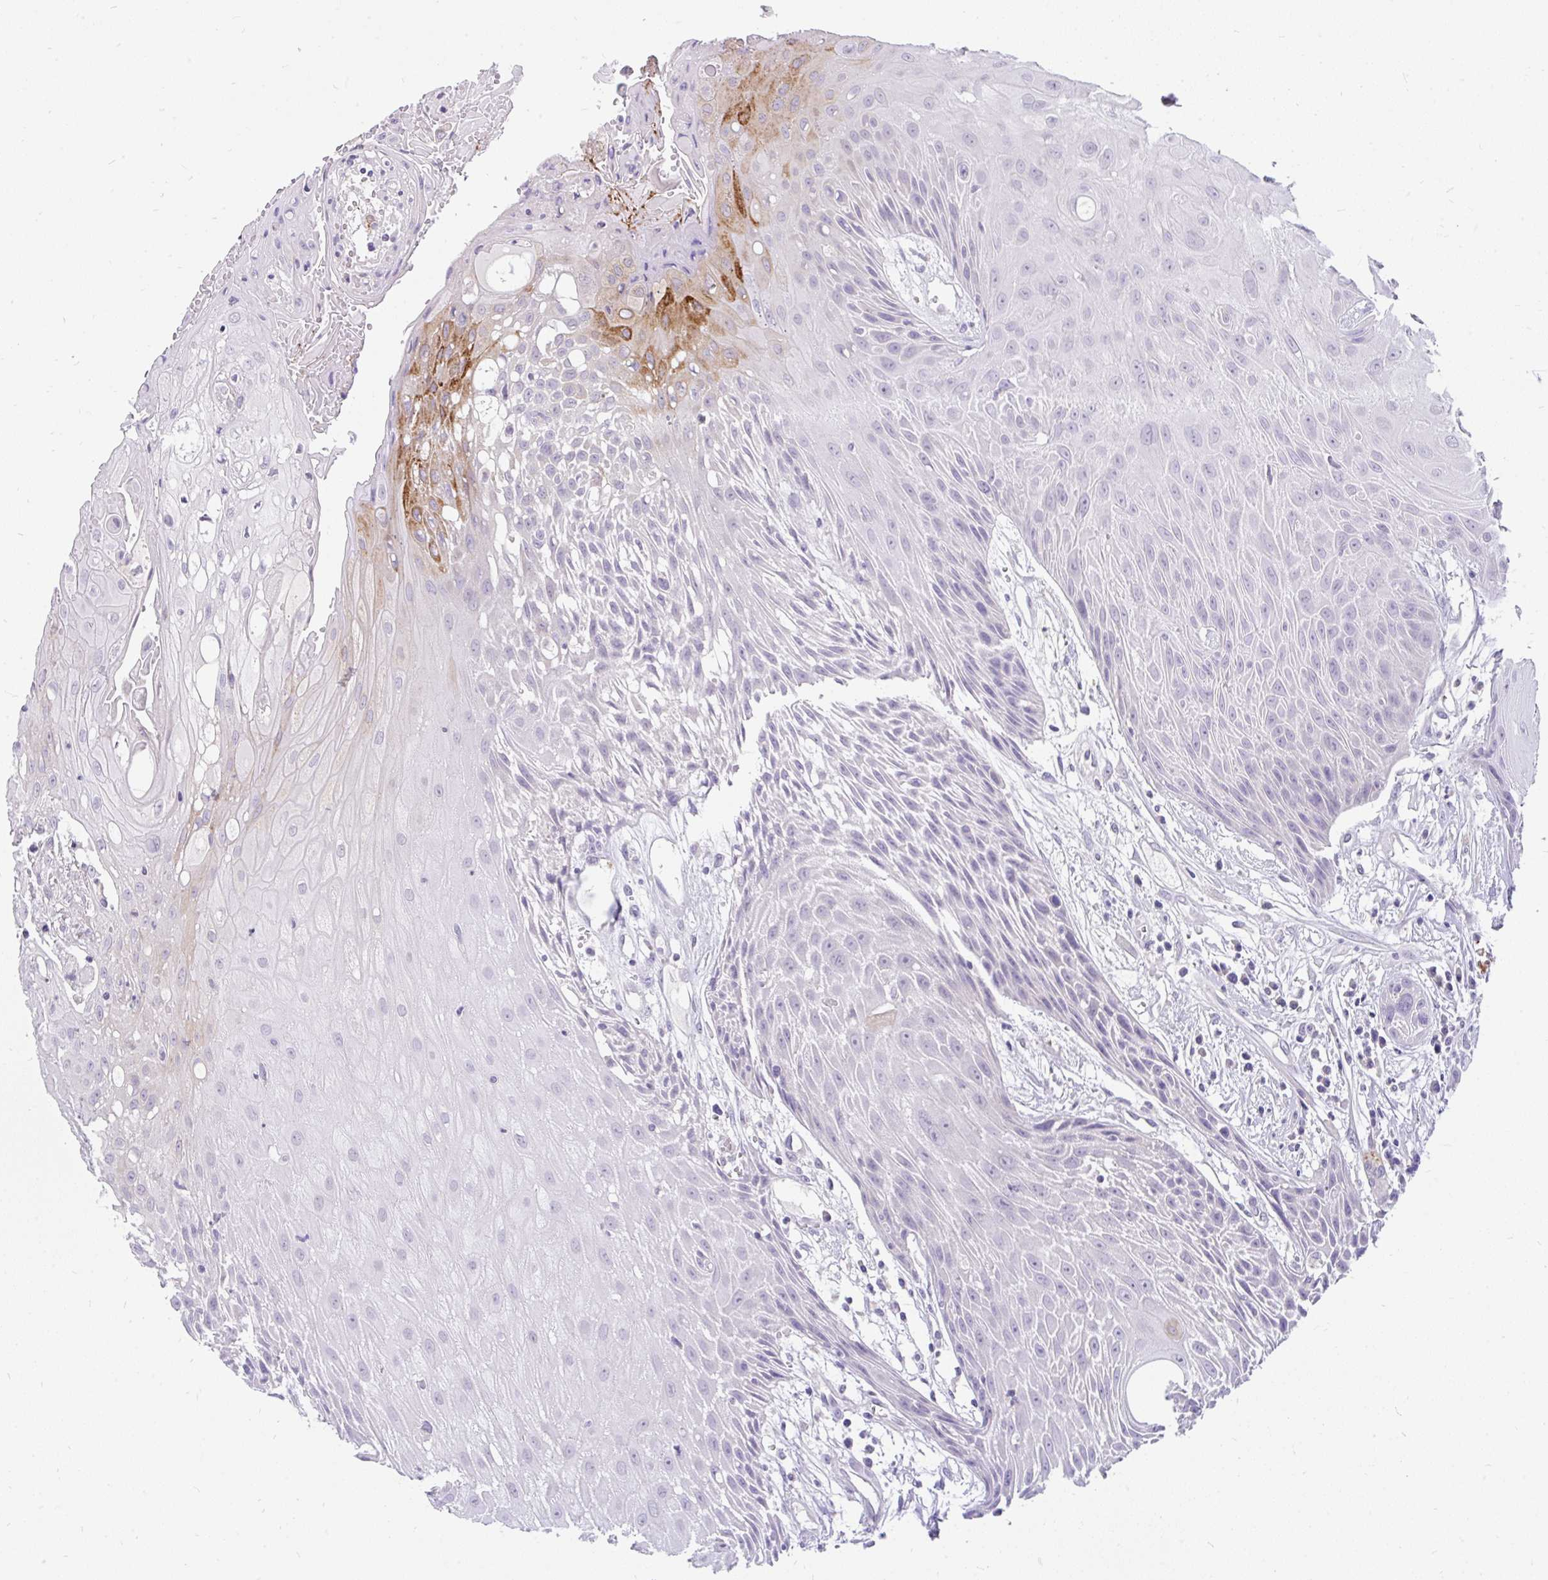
{"staining": {"intensity": "moderate", "quantity": "<25%", "location": "cytoplasmic/membranous"}, "tissue": "head and neck cancer", "cell_type": "Tumor cells", "image_type": "cancer", "snomed": [{"axis": "morphology", "description": "Squamous cell carcinoma, NOS"}, {"axis": "topography", "description": "Head-Neck"}], "caption": "A brown stain labels moderate cytoplasmic/membranous expression of a protein in human head and neck cancer (squamous cell carcinoma) tumor cells.", "gene": "INTS5", "patient": {"sex": "female", "age": 73}}